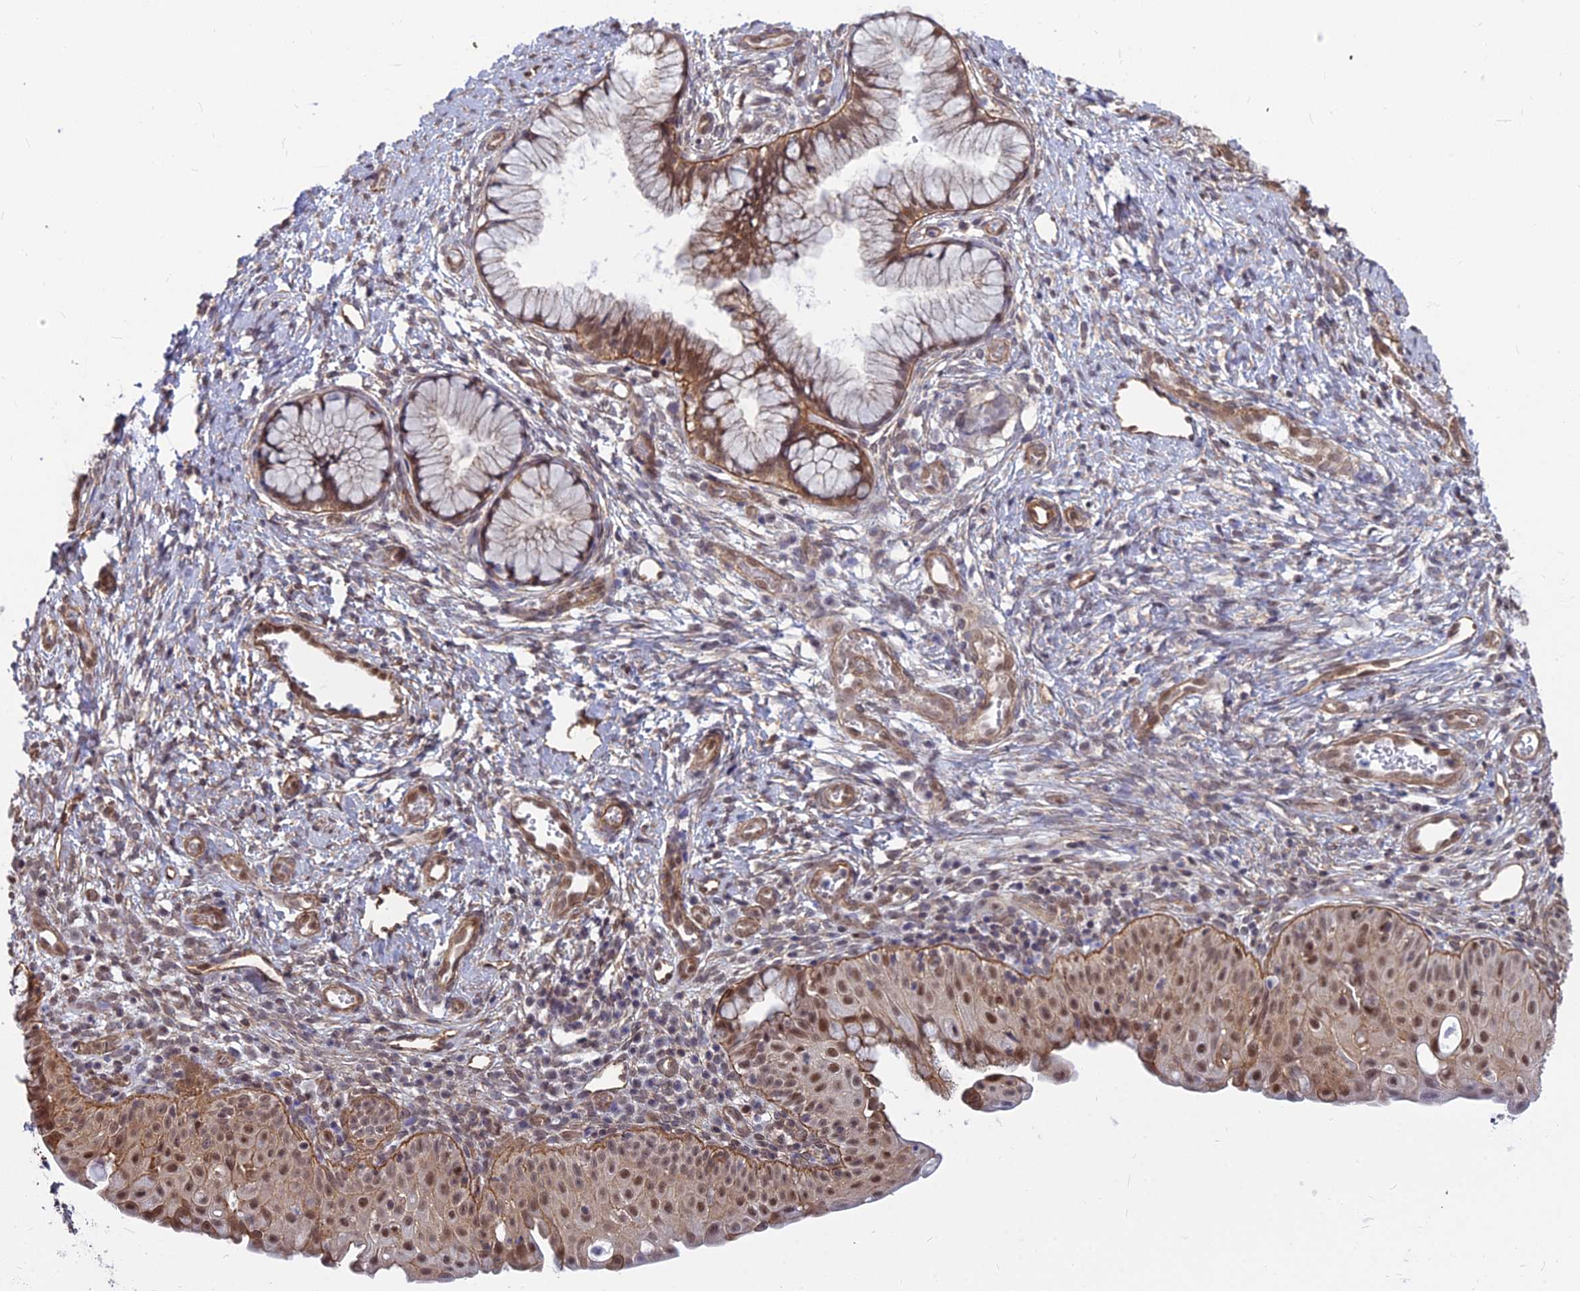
{"staining": {"intensity": "moderate", "quantity": "<25%", "location": "cytoplasmic/membranous,nuclear"}, "tissue": "cervix", "cell_type": "Glandular cells", "image_type": "normal", "snomed": [{"axis": "morphology", "description": "Normal tissue, NOS"}, {"axis": "topography", "description": "Cervix"}], "caption": "Glandular cells display low levels of moderate cytoplasmic/membranous,nuclear staining in approximately <25% of cells in benign human cervix.", "gene": "YJU2", "patient": {"sex": "female", "age": 36}}